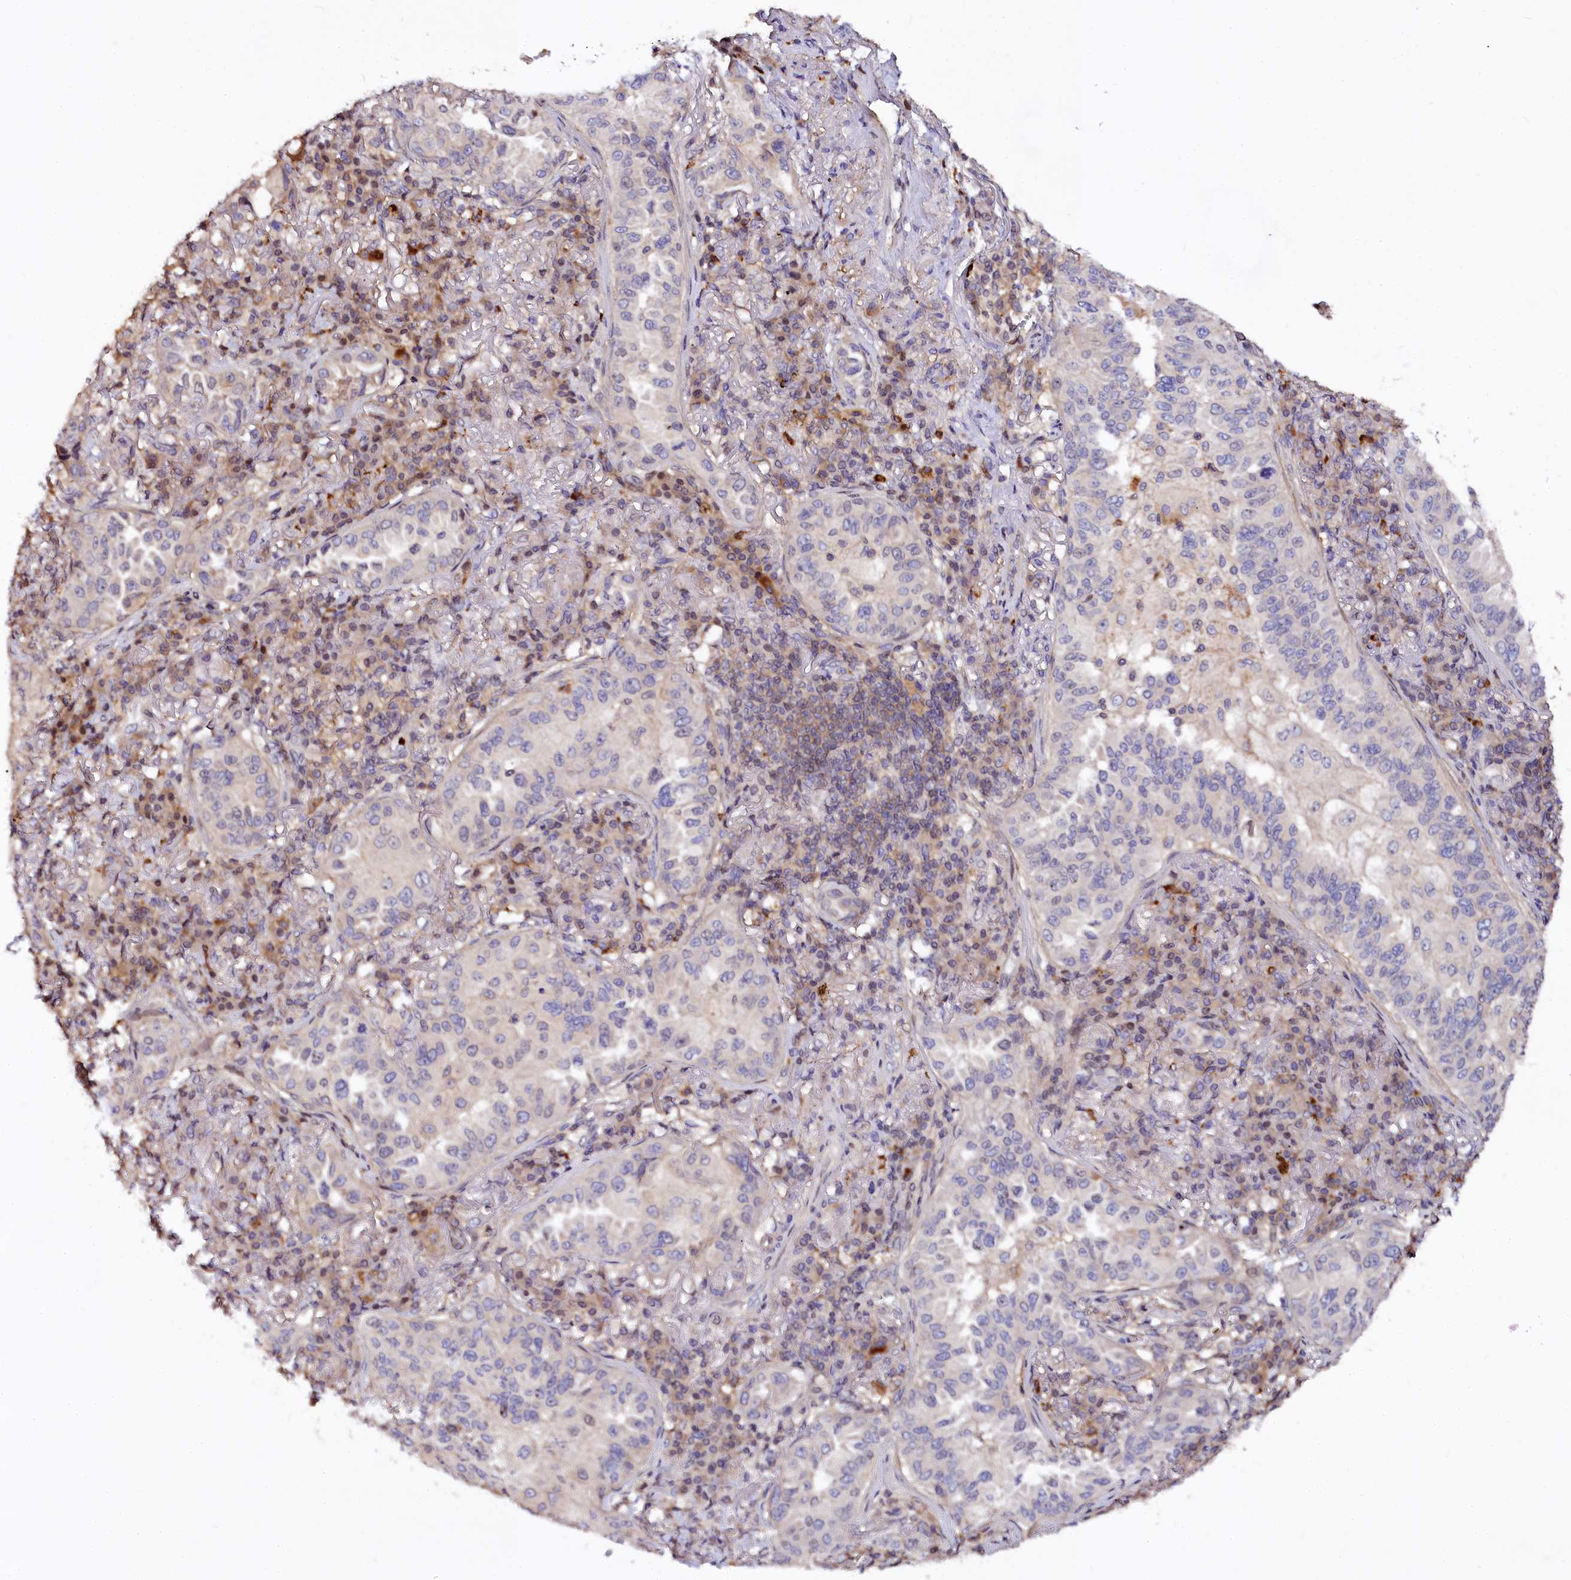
{"staining": {"intensity": "weak", "quantity": "<25%", "location": "cytoplasmic/membranous"}, "tissue": "lung cancer", "cell_type": "Tumor cells", "image_type": "cancer", "snomed": [{"axis": "morphology", "description": "Adenocarcinoma, NOS"}, {"axis": "topography", "description": "Lung"}], "caption": "Immunohistochemistry (IHC) image of neoplastic tissue: lung cancer (adenocarcinoma) stained with DAB demonstrates no significant protein staining in tumor cells. Nuclei are stained in blue.", "gene": "ATG101", "patient": {"sex": "female", "age": 69}}